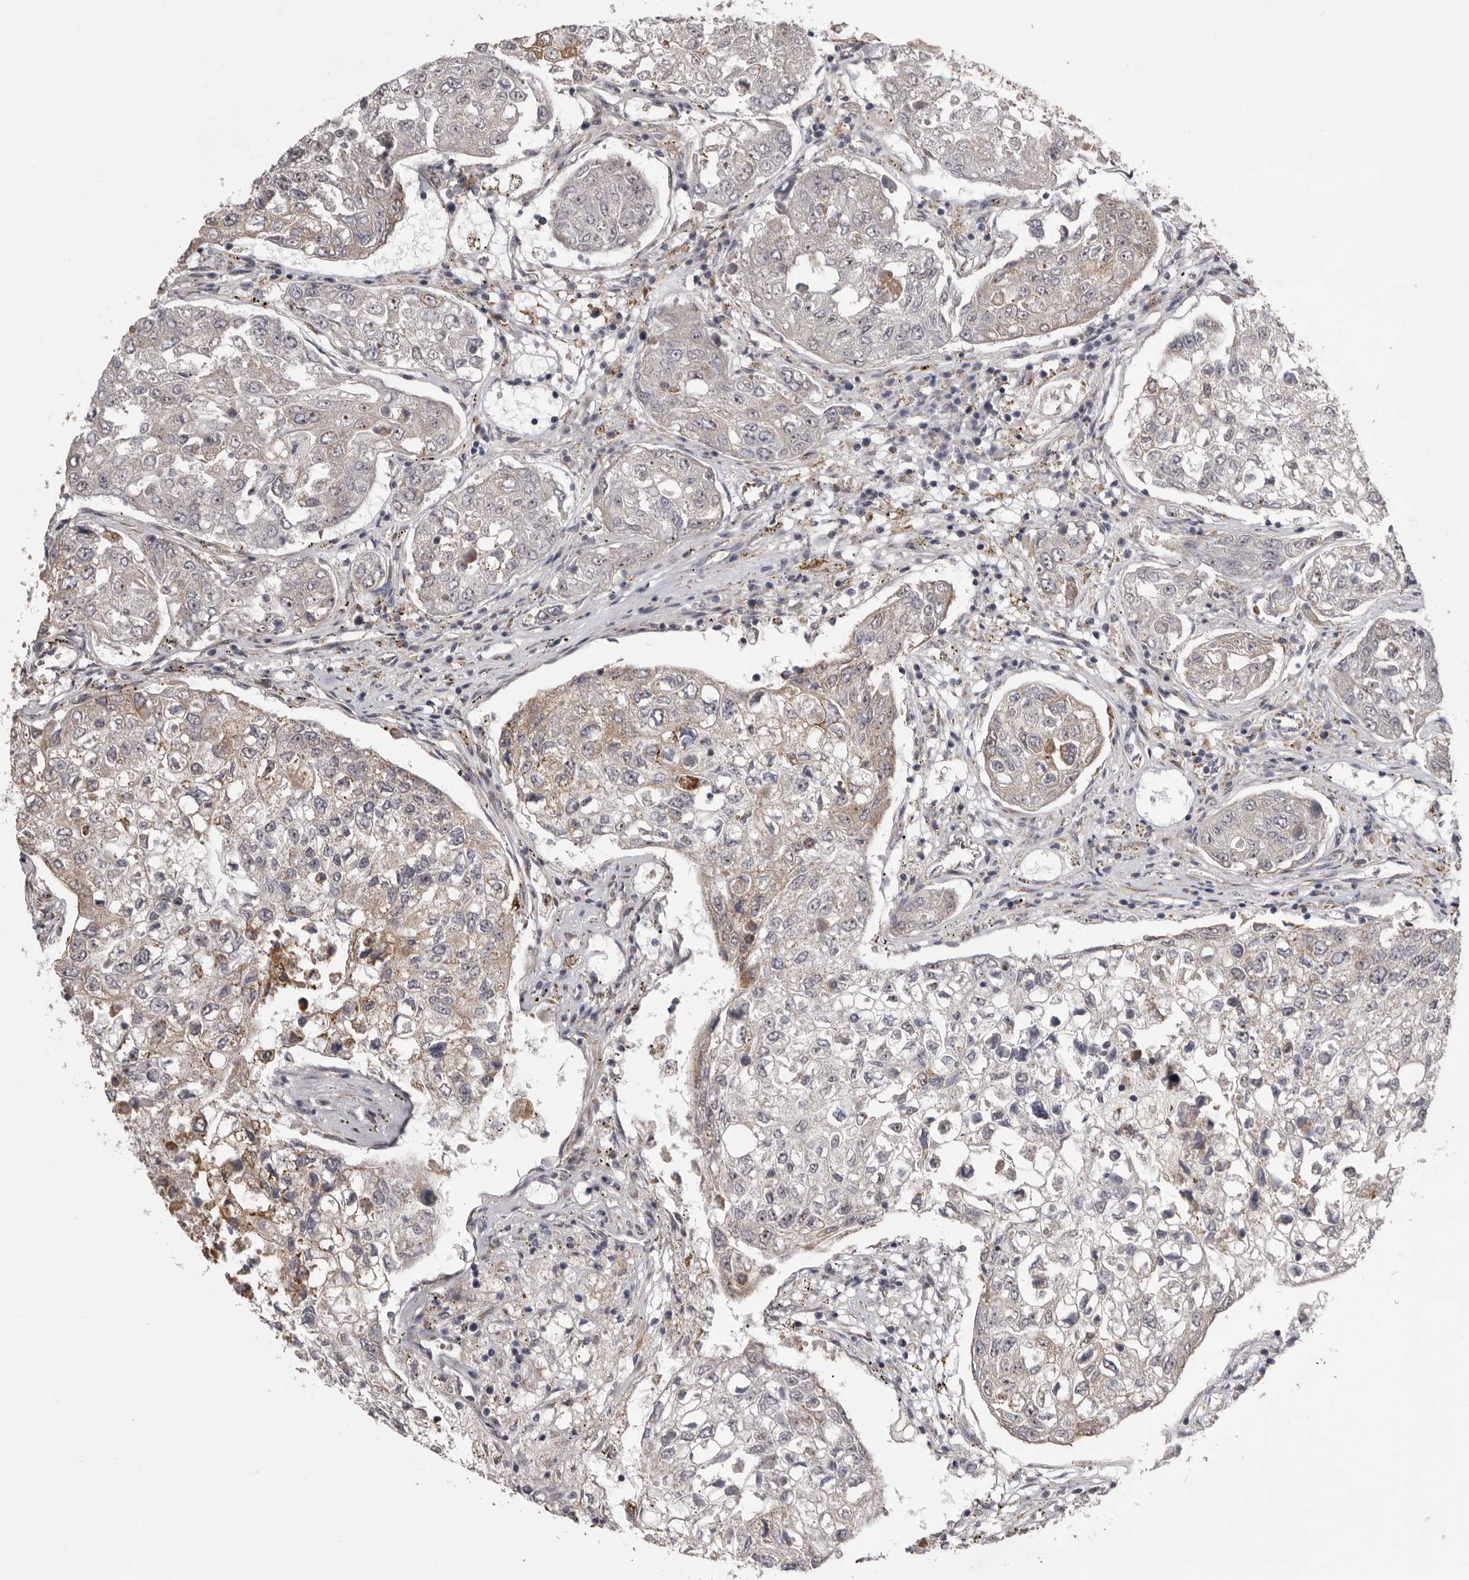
{"staining": {"intensity": "weak", "quantity": ">75%", "location": "cytoplasmic/membranous"}, "tissue": "urothelial cancer", "cell_type": "Tumor cells", "image_type": "cancer", "snomed": [{"axis": "morphology", "description": "Urothelial carcinoma, High grade"}, {"axis": "topography", "description": "Lymph node"}, {"axis": "topography", "description": "Urinary bladder"}], "caption": "Urothelial cancer stained with a brown dye displays weak cytoplasmic/membranous positive expression in about >75% of tumor cells.", "gene": "WDR47", "patient": {"sex": "male", "age": 51}}